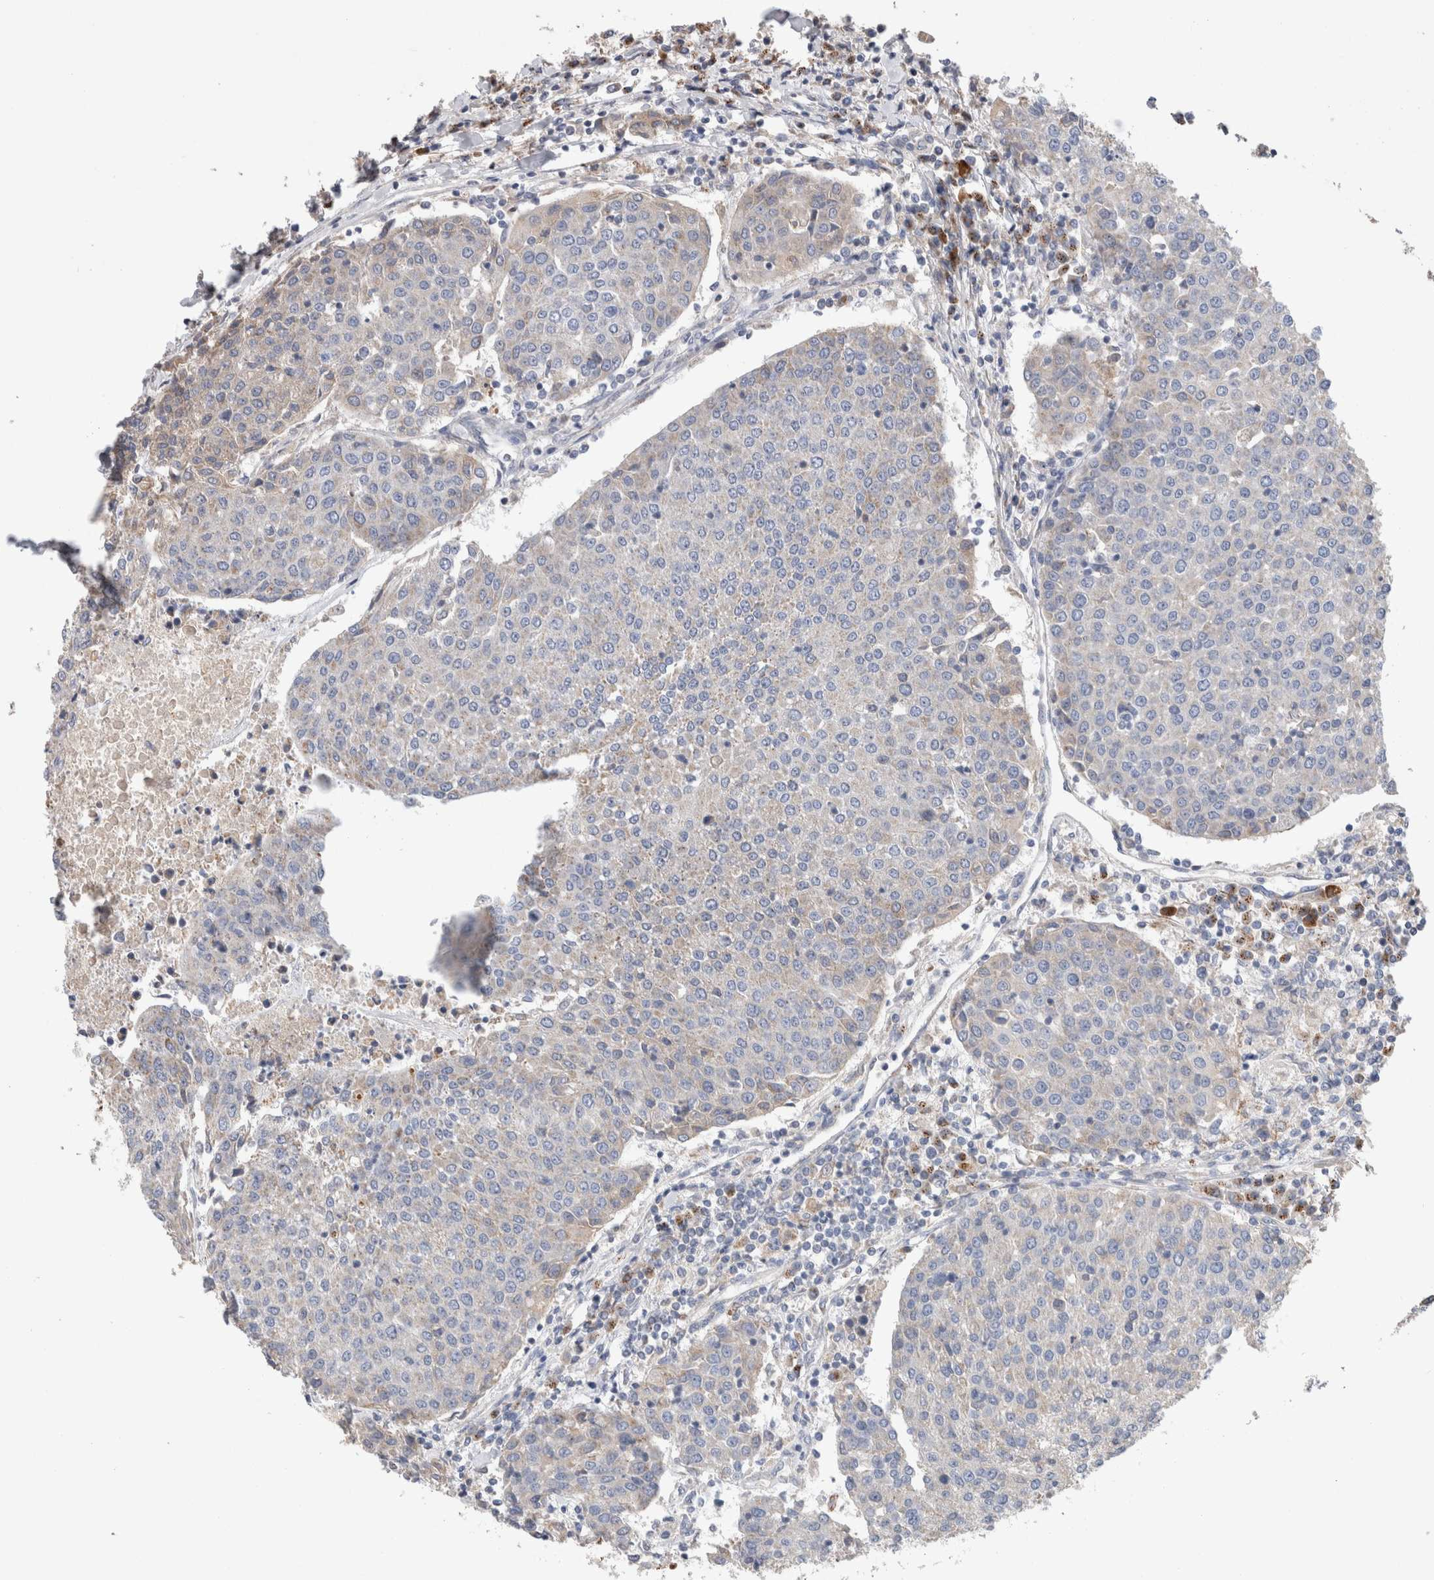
{"staining": {"intensity": "negative", "quantity": "none", "location": "none"}, "tissue": "urothelial cancer", "cell_type": "Tumor cells", "image_type": "cancer", "snomed": [{"axis": "morphology", "description": "Urothelial carcinoma, High grade"}, {"axis": "topography", "description": "Urinary bladder"}], "caption": "A photomicrograph of human high-grade urothelial carcinoma is negative for staining in tumor cells.", "gene": "IARS2", "patient": {"sex": "female", "age": 85}}